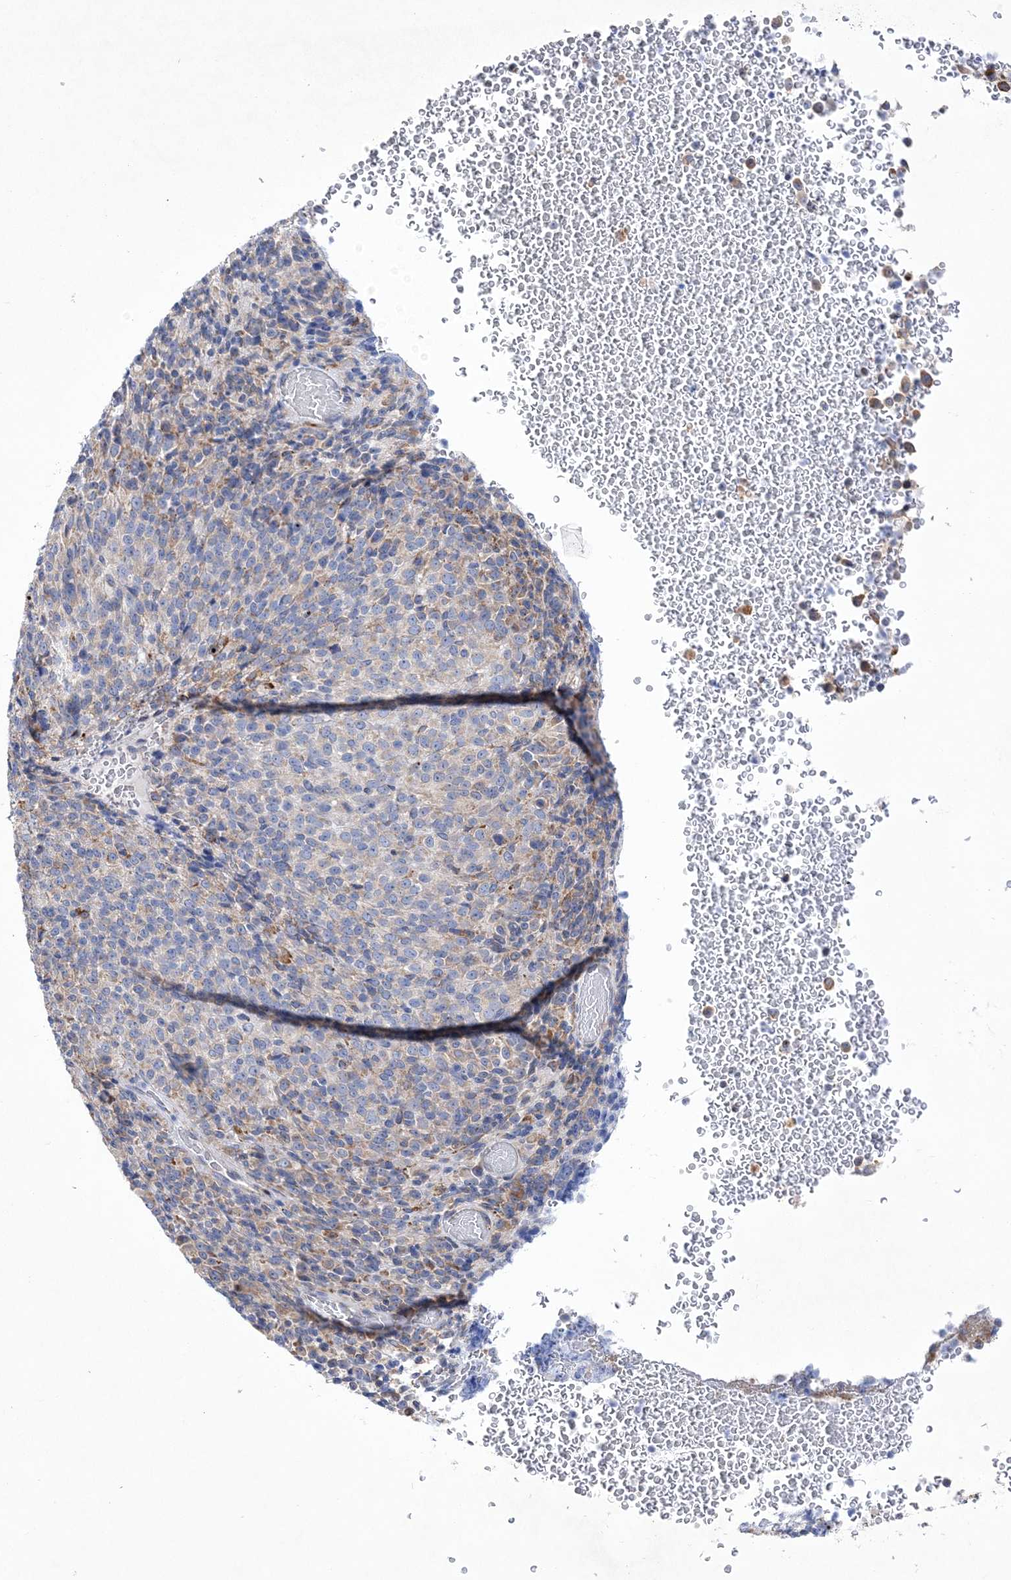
{"staining": {"intensity": "negative", "quantity": "none", "location": "none"}, "tissue": "melanoma", "cell_type": "Tumor cells", "image_type": "cancer", "snomed": [{"axis": "morphology", "description": "Malignant melanoma, Metastatic site"}, {"axis": "topography", "description": "Brain"}], "caption": "IHC of melanoma demonstrates no staining in tumor cells. Nuclei are stained in blue.", "gene": "MED31", "patient": {"sex": "female", "age": 56}}